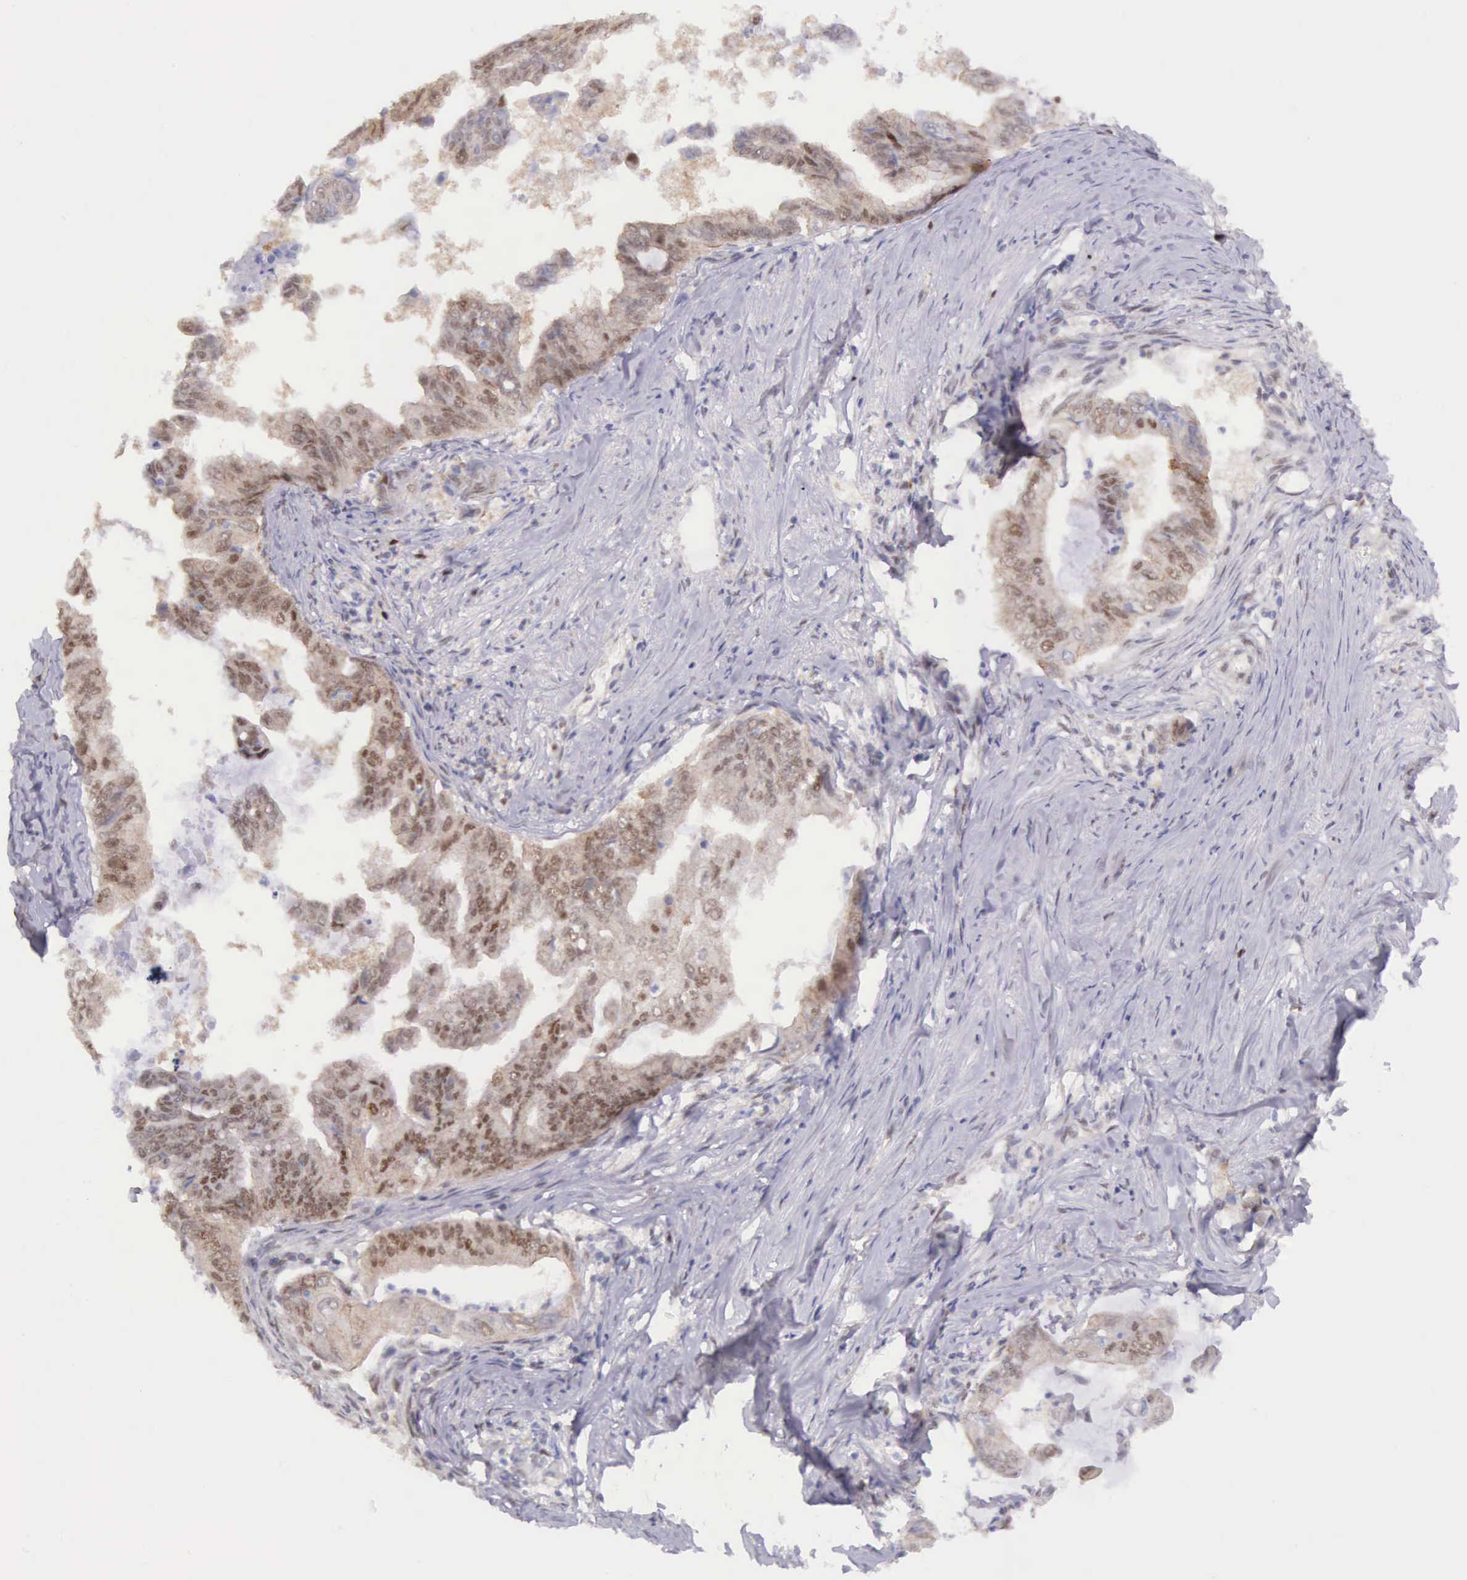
{"staining": {"intensity": "moderate", "quantity": ">75%", "location": "nuclear"}, "tissue": "stomach cancer", "cell_type": "Tumor cells", "image_type": "cancer", "snomed": [{"axis": "morphology", "description": "Adenocarcinoma, NOS"}, {"axis": "topography", "description": "Stomach, upper"}], "caption": "The histopathology image reveals staining of stomach adenocarcinoma, revealing moderate nuclear protein expression (brown color) within tumor cells.", "gene": "CCDC117", "patient": {"sex": "male", "age": 80}}